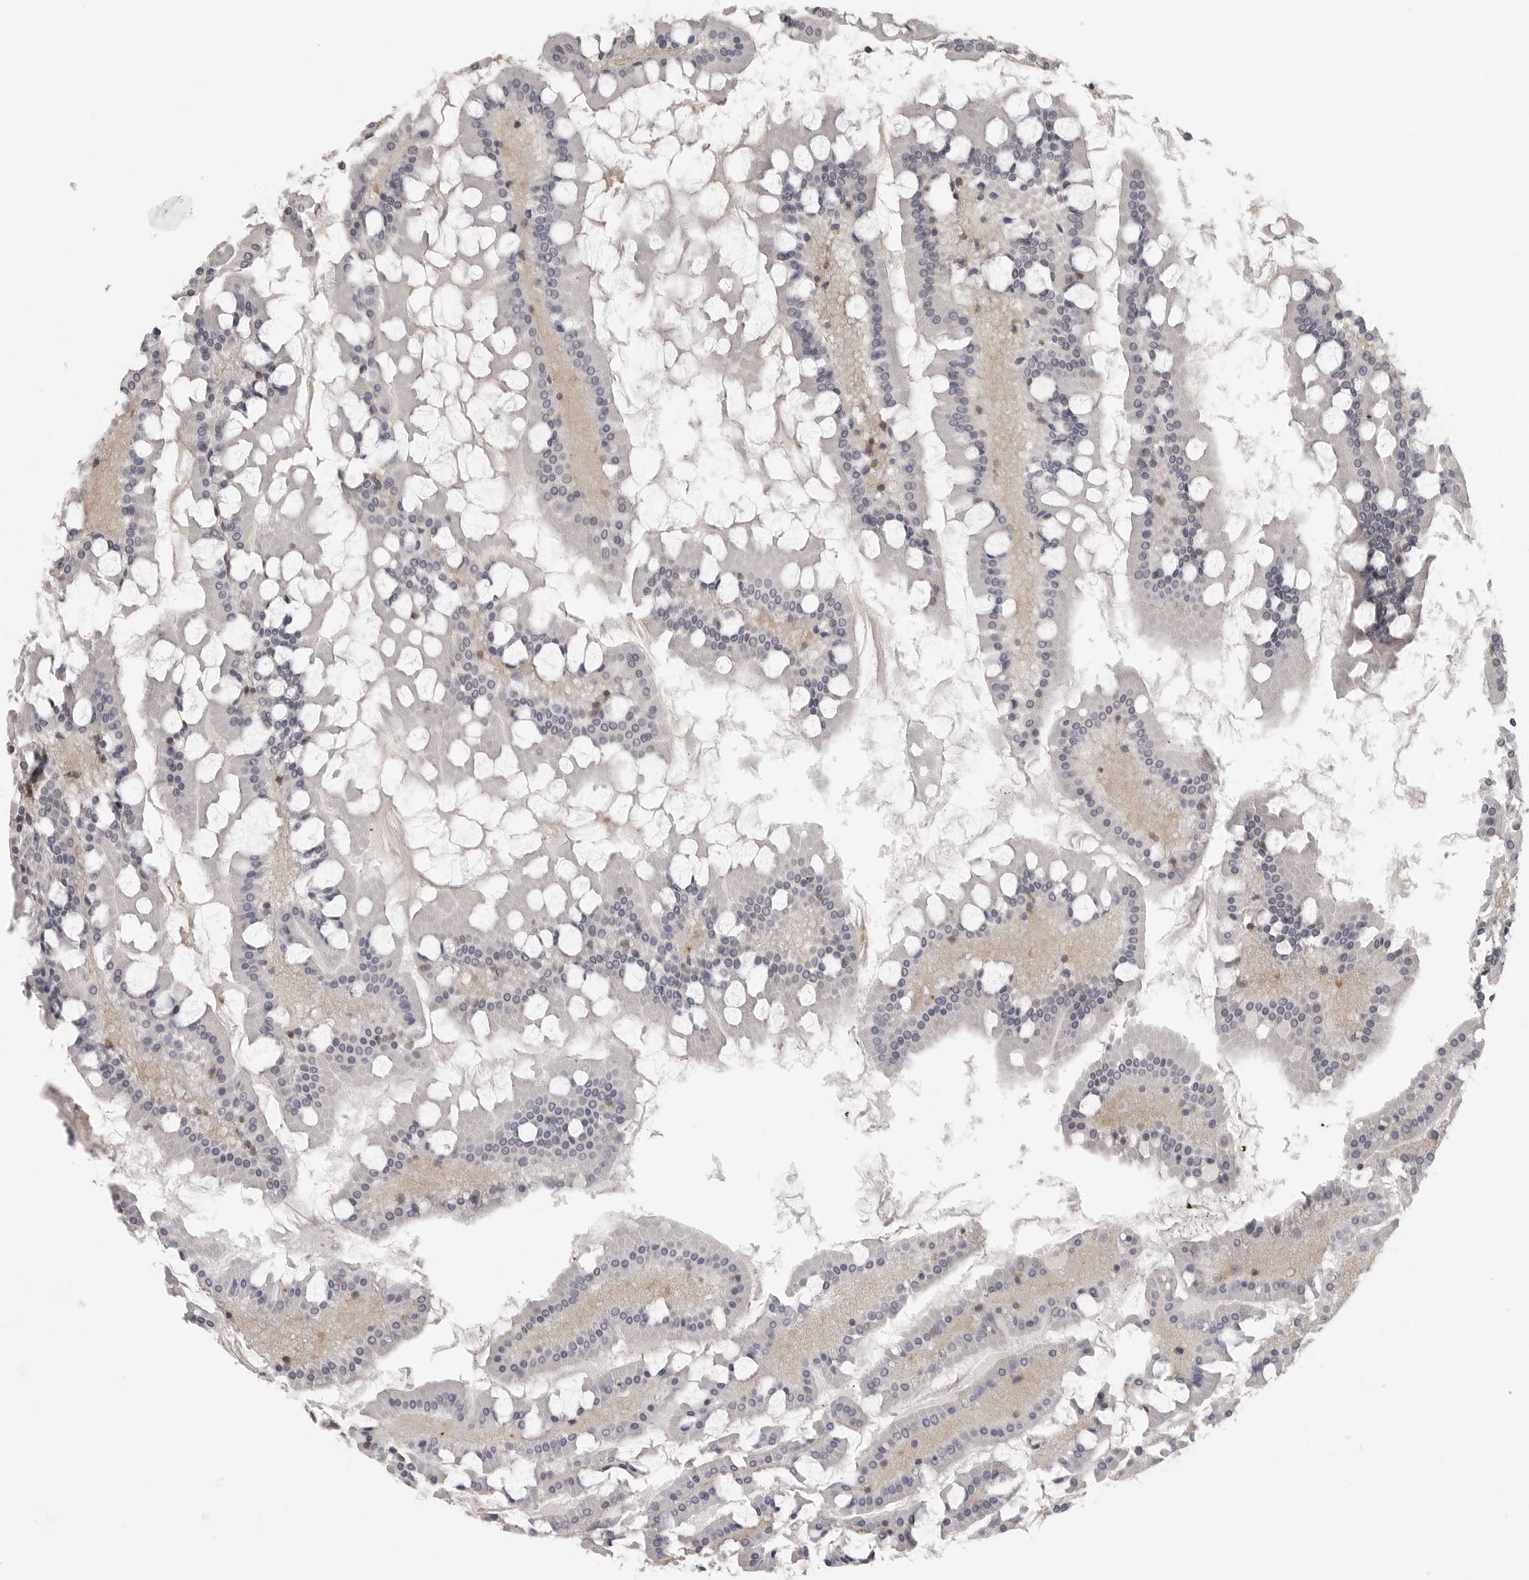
{"staining": {"intensity": "negative", "quantity": "none", "location": "none"}, "tissue": "small intestine", "cell_type": "Glandular cells", "image_type": "normal", "snomed": [{"axis": "morphology", "description": "Normal tissue, NOS"}, {"axis": "topography", "description": "Small intestine"}], "caption": "The micrograph displays no staining of glandular cells in benign small intestine.", "gene": "UROD", "patient": {"sex": "male", "age": 41}}